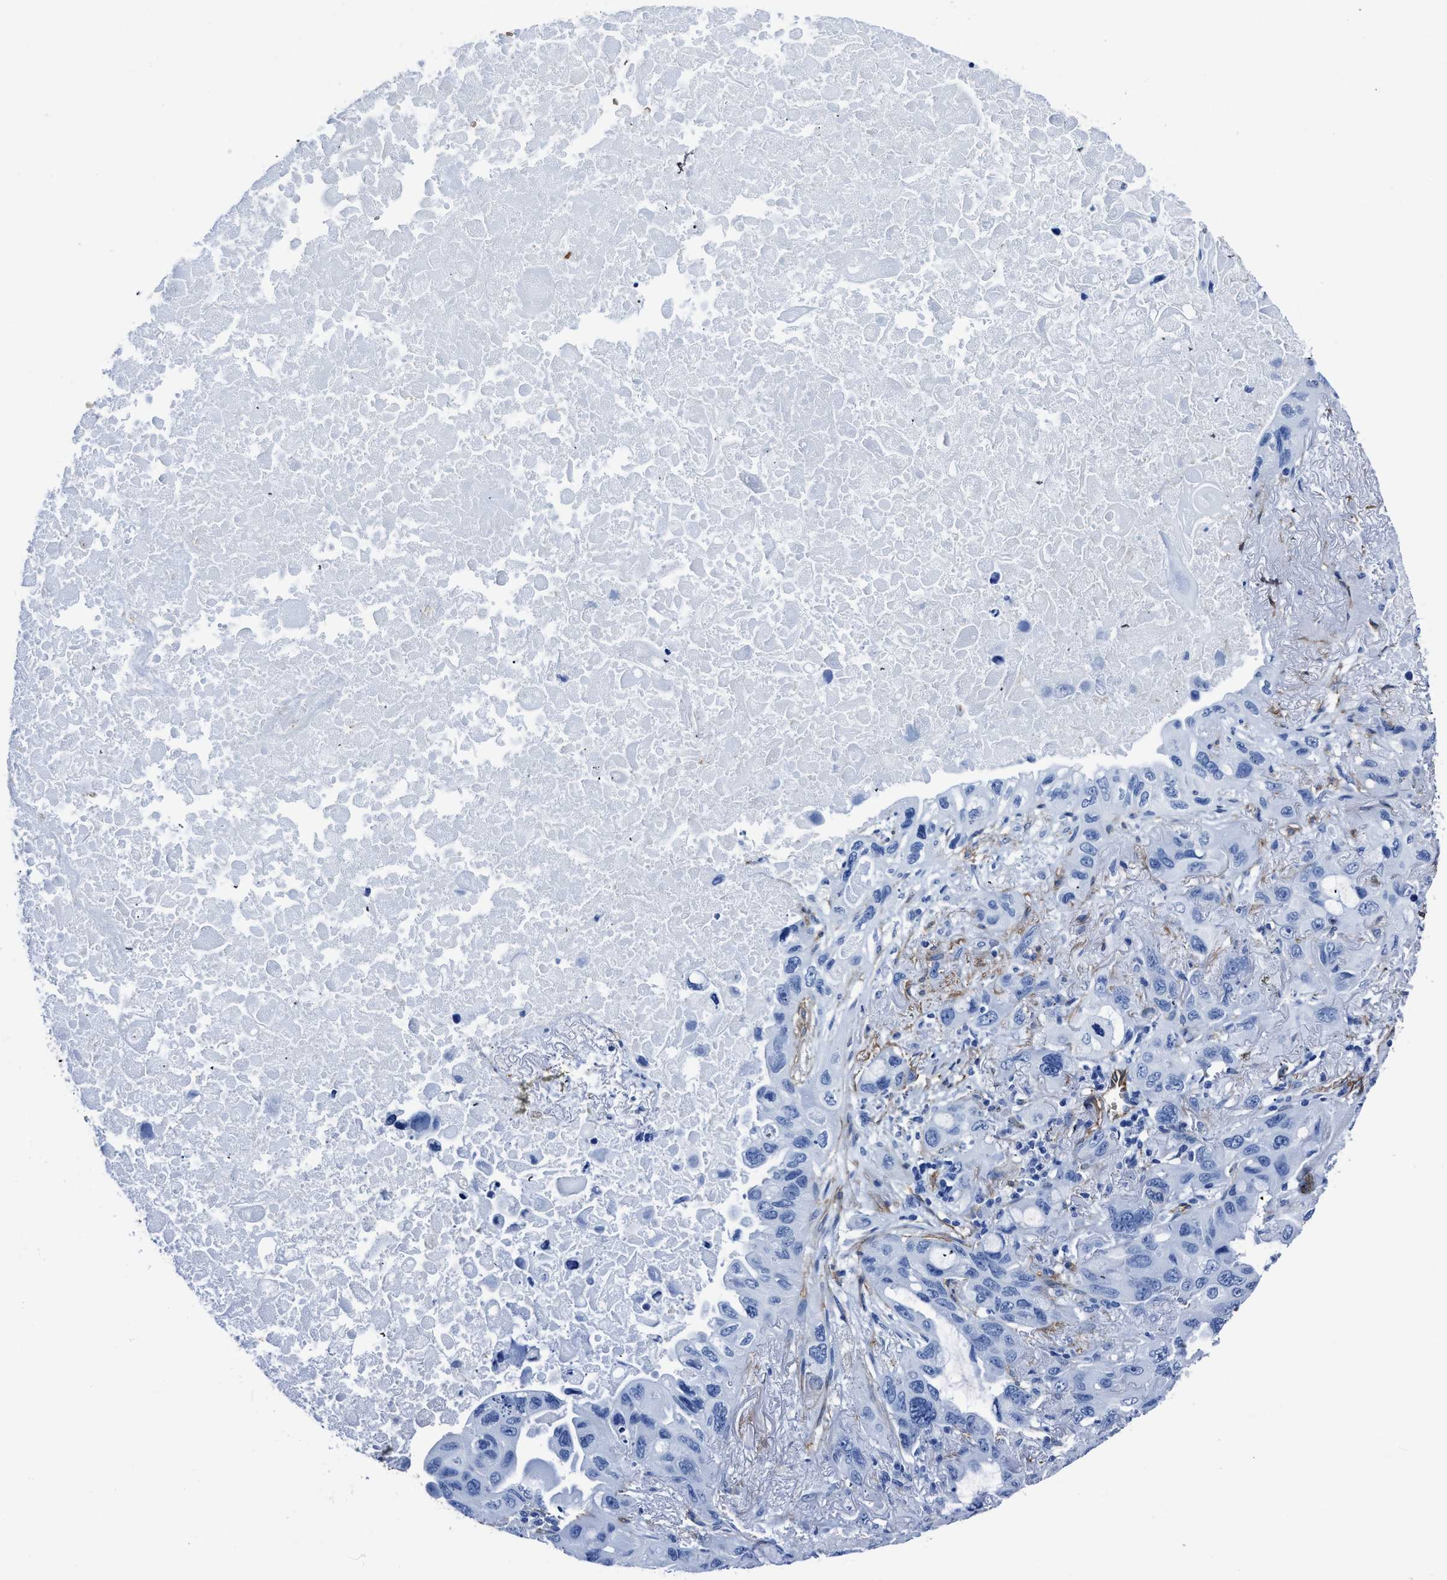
{"staining": {"intensity": "negative", "quantity": "none", "location": "none"}, "tissue": "lung cancer", "cell_type": "Tumor cells", "image_type": "cancer", "snomed": [{"axis": "morphology", "description": "Squamous cell carcinoma, NOS"}, {"axis": "topography", "description": "Lung"}], "caption": "Protein analysis of lung cancer reveals no significant staining in tumor cells. (DAB (3,3'-diaminobenzidine) immunohistochemistry (IHC) visualized using brightfield microscopy, high magnification).", "gene": "AQP1", "patient": {"sex": "female", "age": 73}}